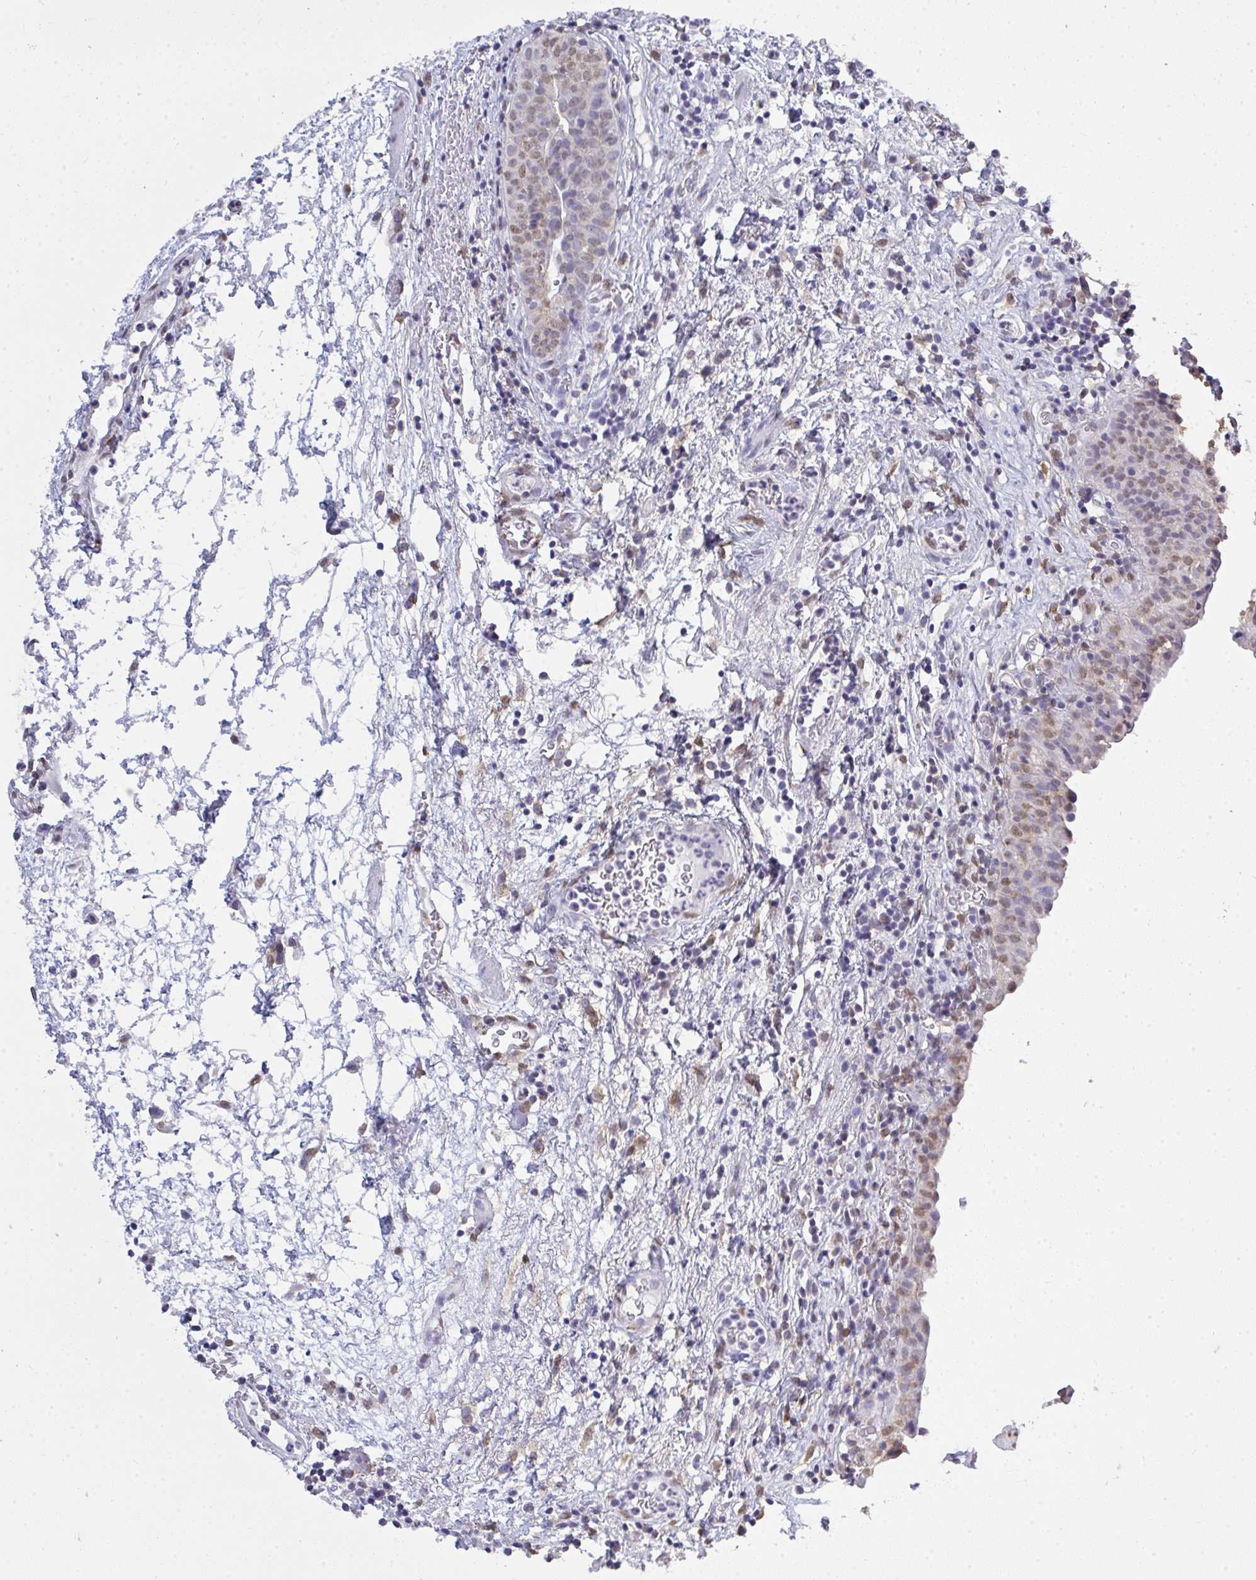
{"staining": {"intensity": "weak", "quantity": "25%-75%", "location": "nuclear"}, "tissue": "urinary bladder", "cell_type": "Urothelial cells", "image_type": "normal", "snomed": [{"axis": "morphology", "description": "Normal tissue, NOS"}, {"axis": "morphology", "description": "Inflammation, NOS"}, {"axis": "topography", "description": "Urinary bladder"}], "caption": "Immunohistochemical staining of unremarkable urinary bladder demonstrates 25%-75% levels of weak nuclear protein expression in approximately 25%-75% of urothelial cells.", "gene": "SEMA6B", "patient": {"sex": "male", "age": 57}}